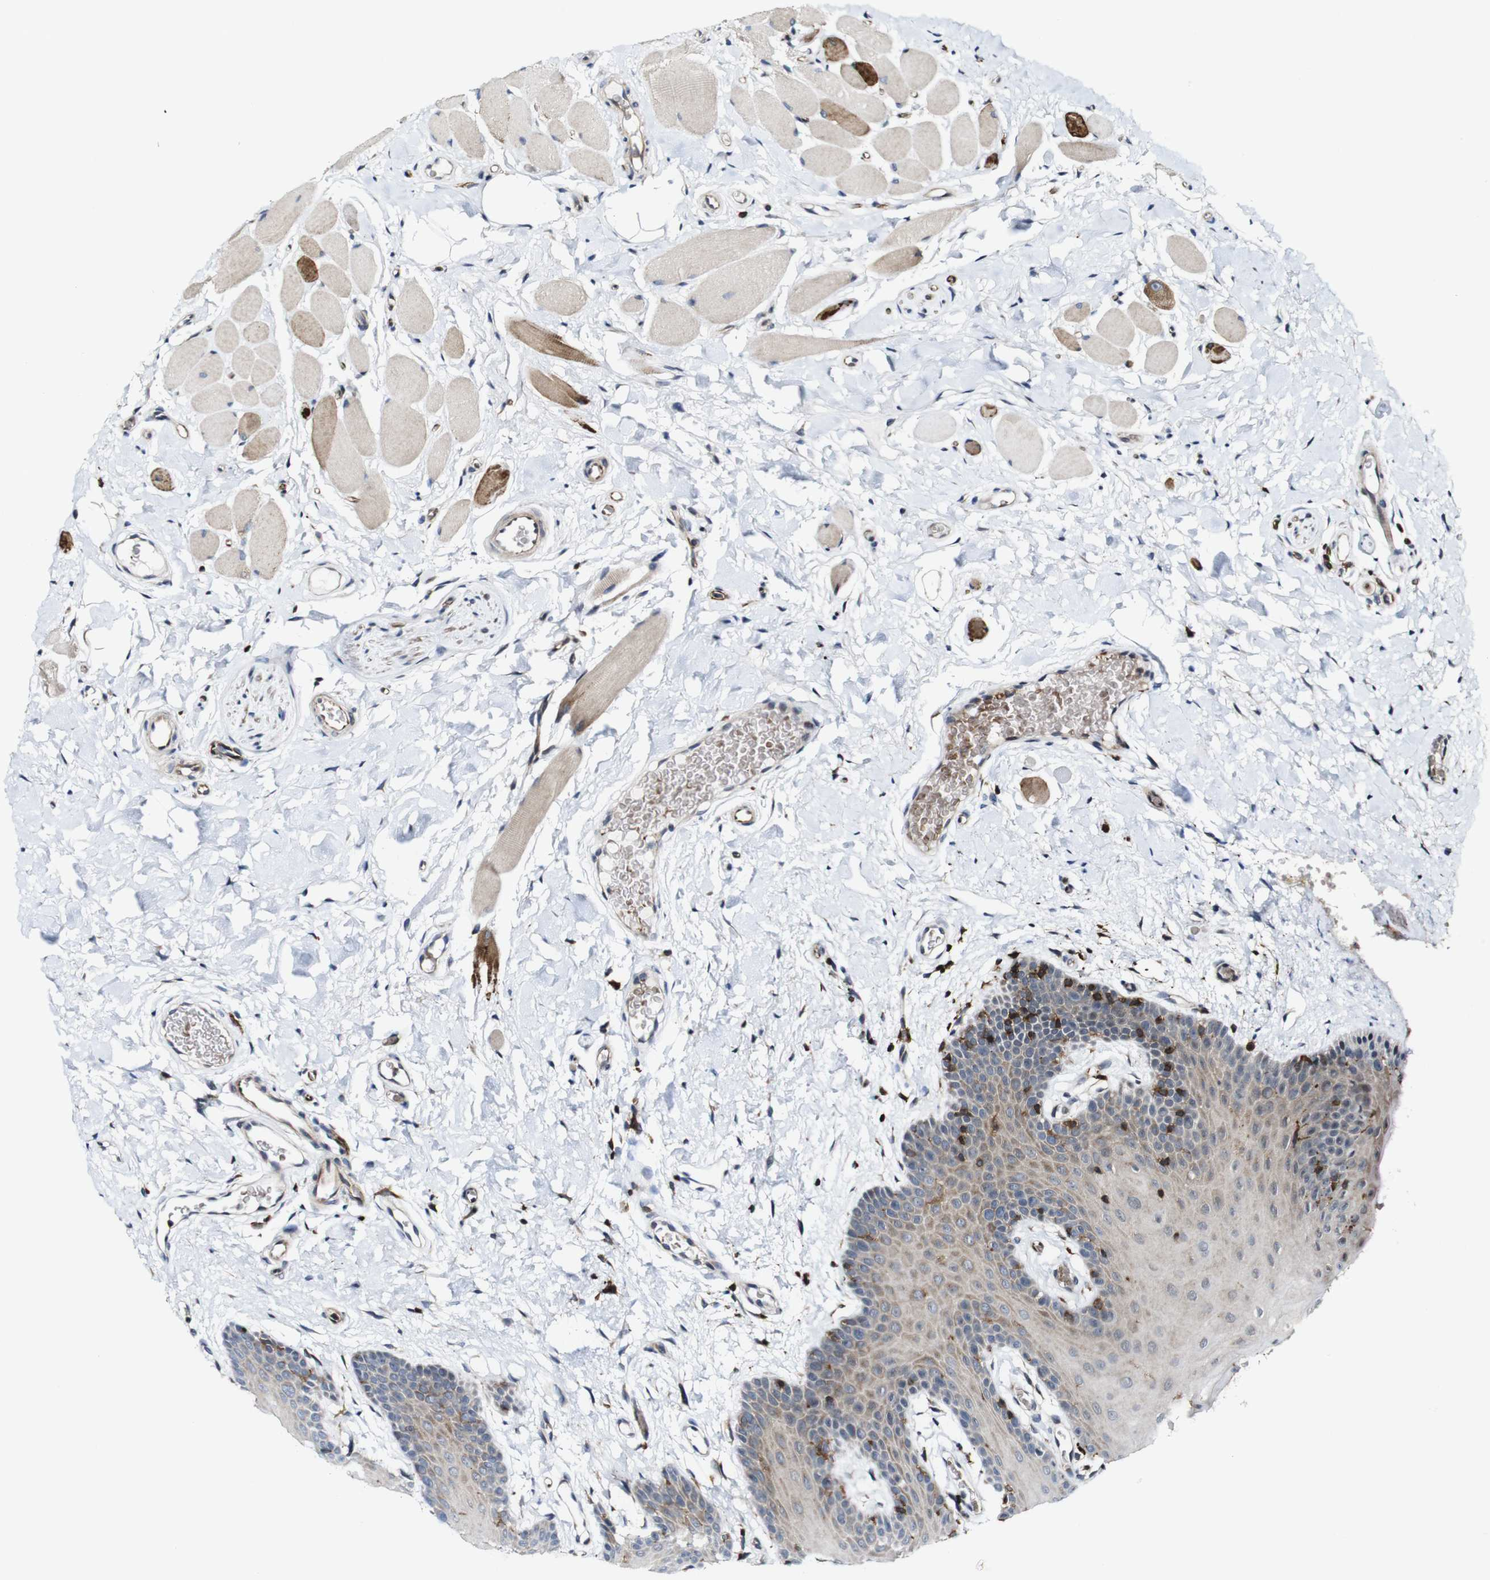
{"staining": {"intensity": "weak", "quantity": "25%-75%", "location": "cytoplasmic/membranous"}, "tissue": "oral mucosa", "cell_type": "Squamous epithelial cells", "image_type": "normal", "snomed": [{"axis": "morphology", "description": "Normal tissue, NOS"}, {"axis": "topography", "description": "Oral tissue"}], "caption": "Squamous epithelial cells exhibit low levels of weak cytoplasmic/membranous staining in approximately 25%-75% of cells in normal human oral mucosa. The staining was performed using DAB (3,3'-diaminobenzidine) to visualize the protein expression in brown, while the nuclei were stained in blue with hematoxylin (Magnification: 20x).", "gene": "JAK2", "patient": {"sex": "male", "age": 54}}